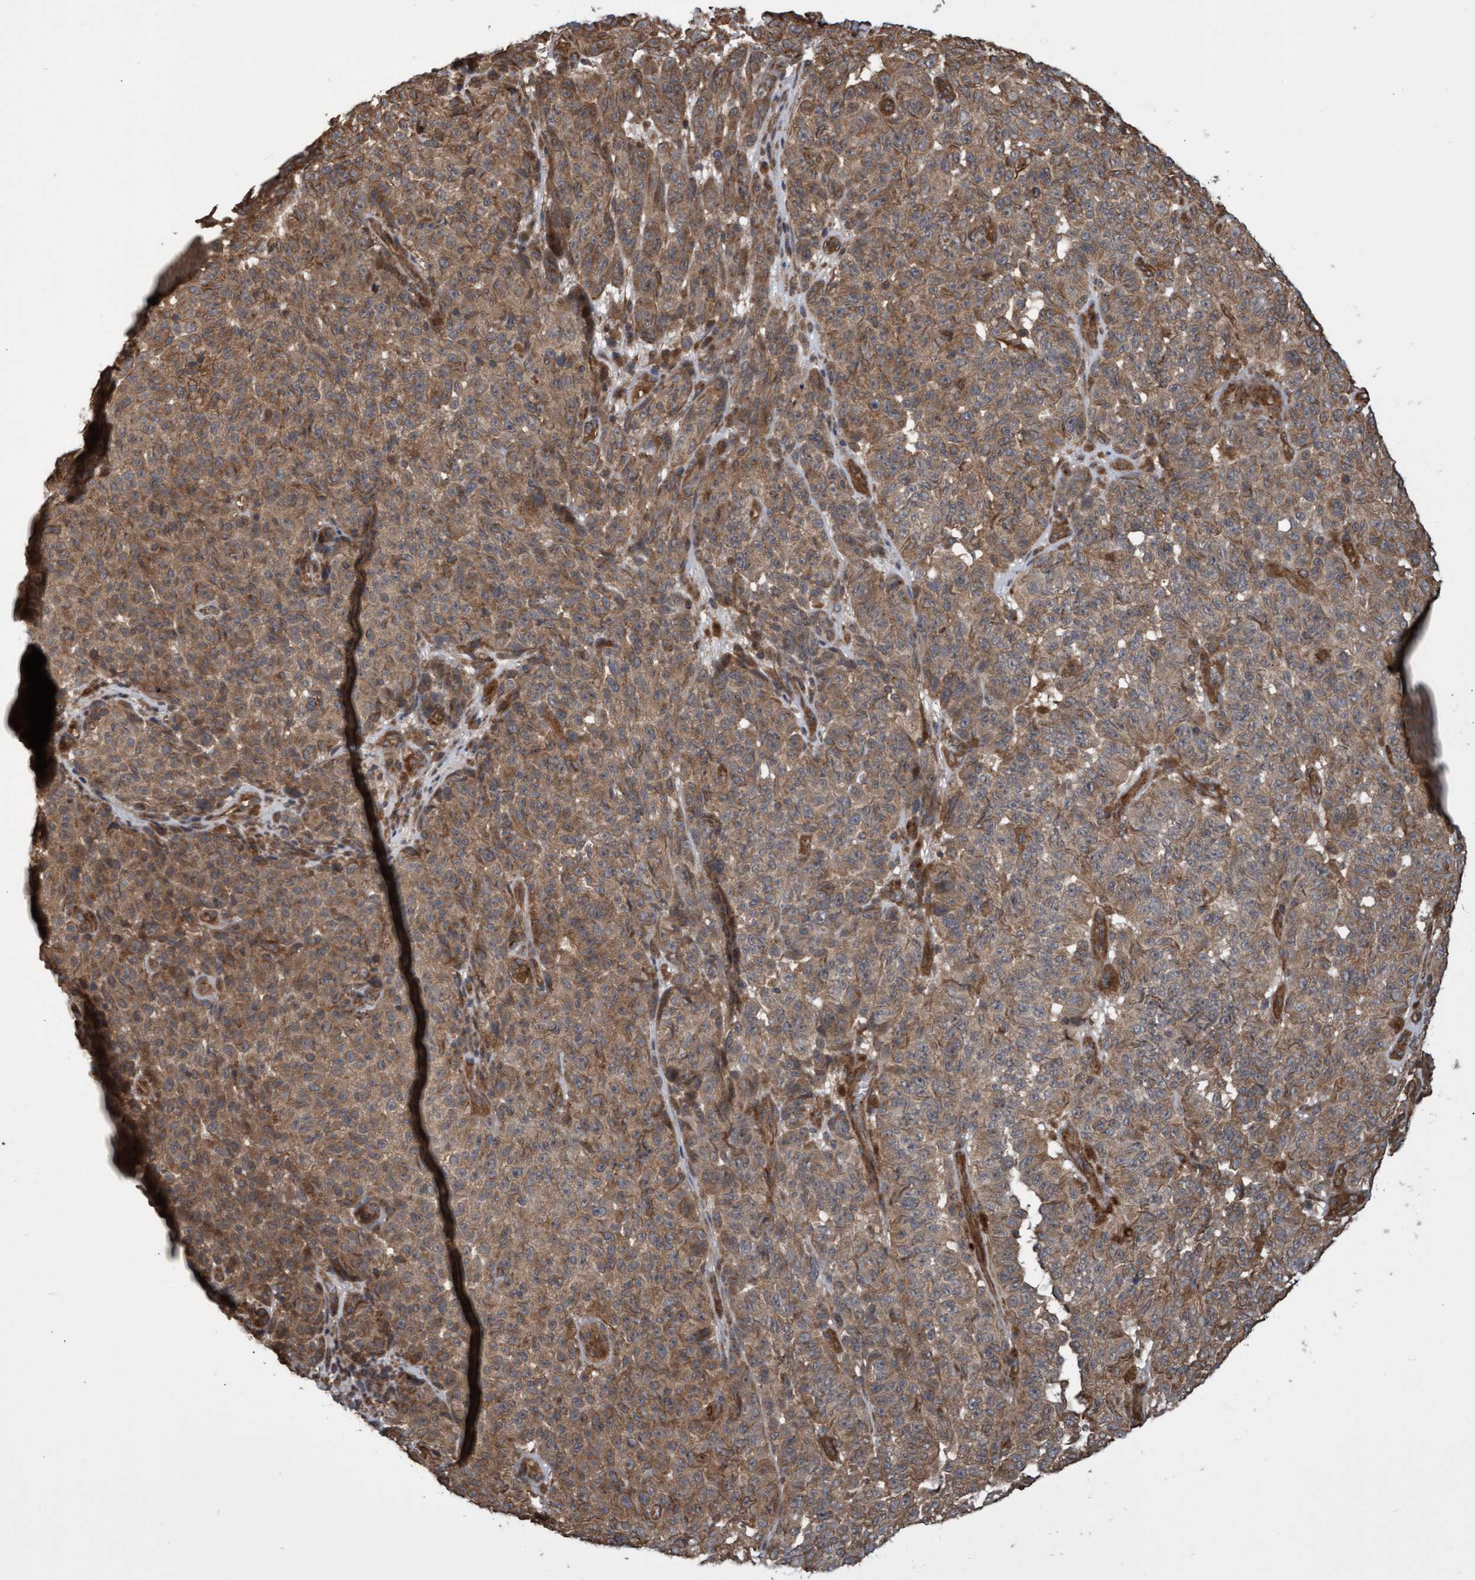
{"staining": {"intensity": "moderate", "quantity": ">75%", "location": "cytoplasmic/membranous"}, "tissue": "melanoma", "cell_type": "Tumor cells", "image_type": "cancer", "snomed": [{"axis": "morphology", "description": "Malignant melanoma, NOS"}, {"axis": "topography", "description": "Skin"}], "caption": "DAB (3,3'-diaminobenzidine) immunohistochemical staining of human melanoma demonstrates moderate cytoplasmic/membranous protein staining in approximately >75% of tumor cells.", "gene": "TNFRSF10B", "patient": {"sex": "female", "age": 82}}